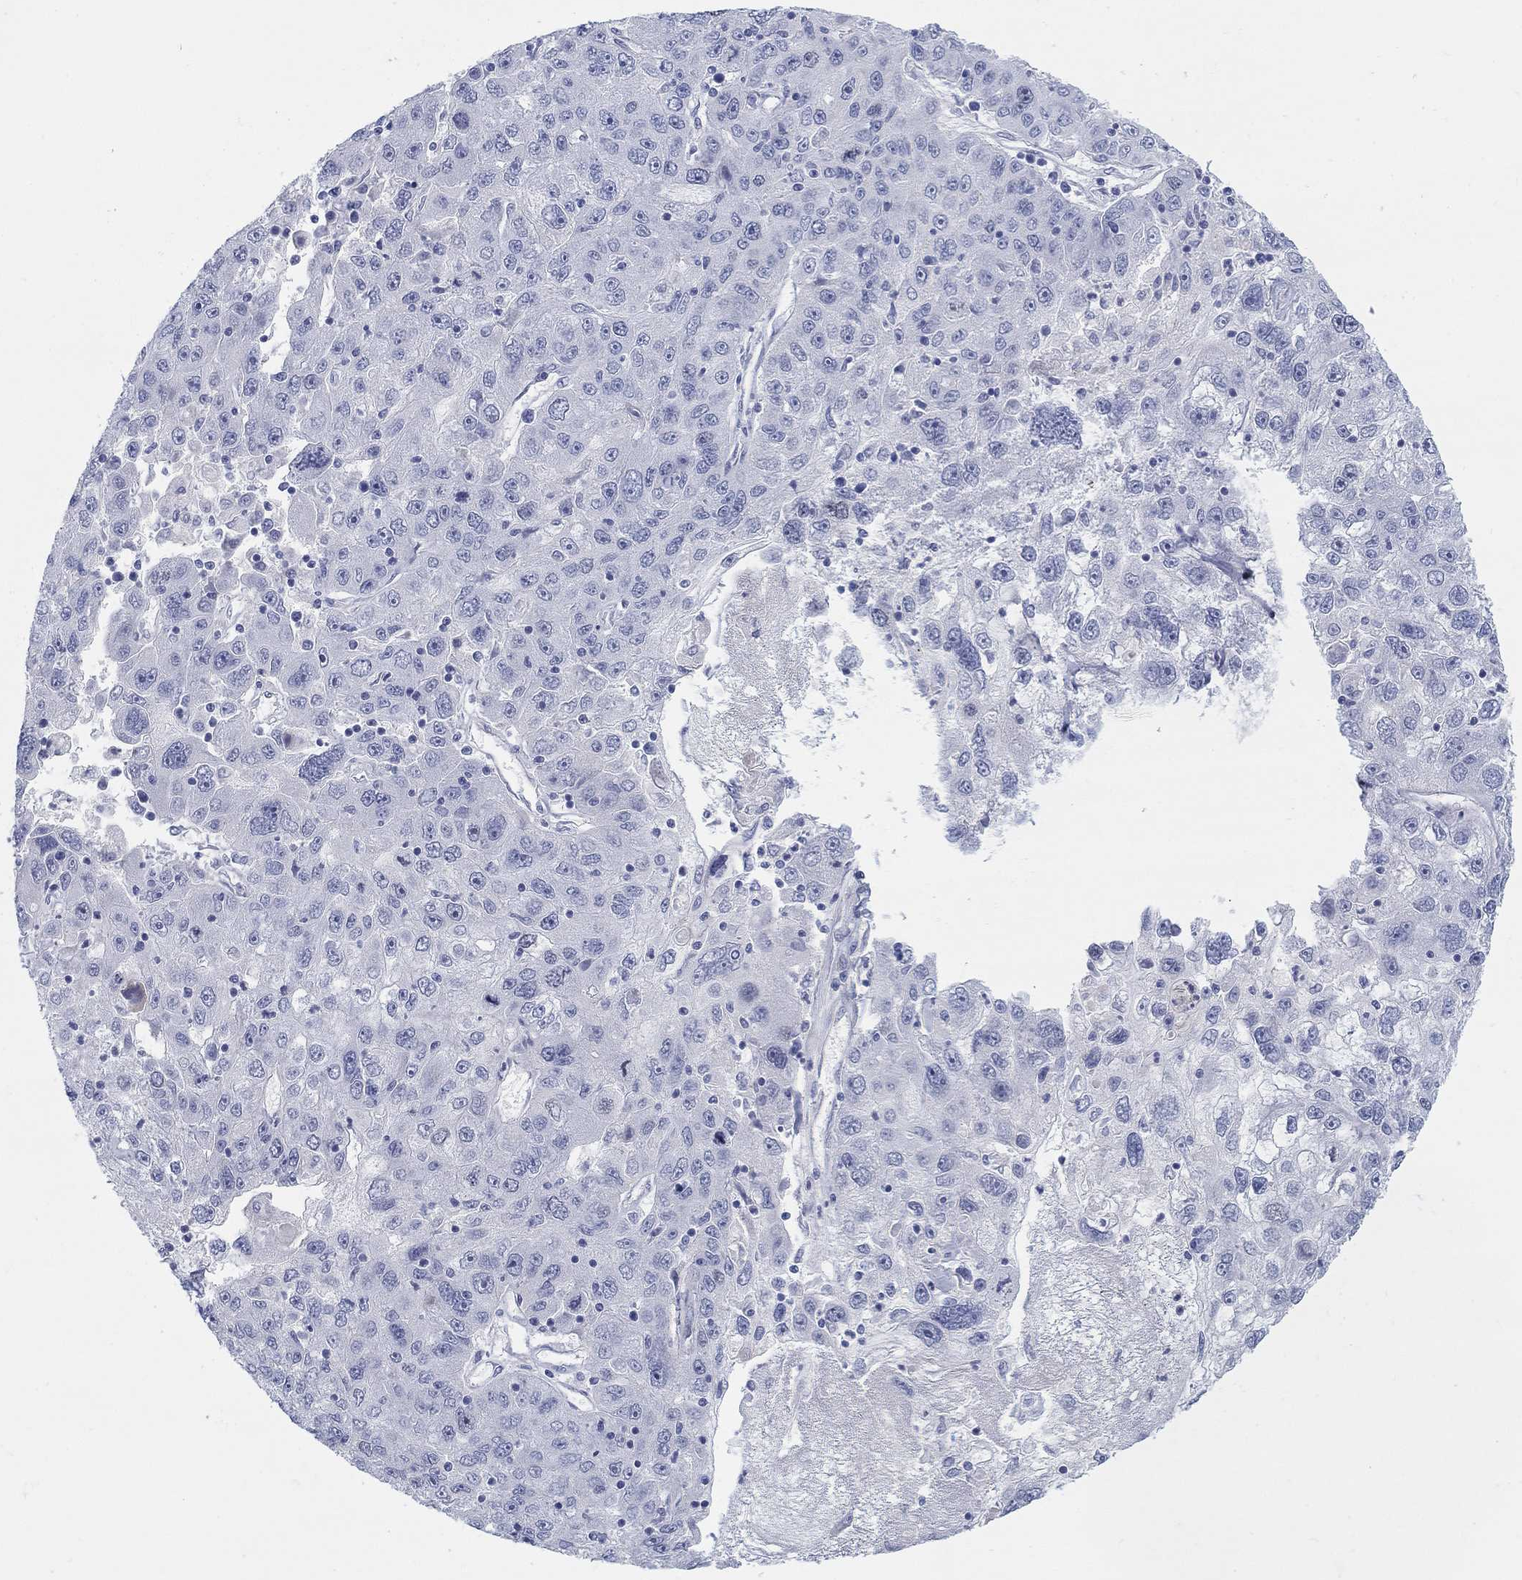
{"staining": {"intensity": "negative", "quantity": "none", "location": "none"}, "tissue": "stomach cancer", "cell_type": "Tumor cells", "image_type": "cancer", "snomed": [{"axis": "morphology", "description": "Adenocarcinoma, NOS"}, {"axis": "topography", "description": "Stomach"}], "caption": "IHC histopathology image of neoplastic tissue: human adenocarcinoma (stomach) stained with DAB demonstrates no significant protein staining in tumor cells.", "gene": "HEATR4", "patient": {"sex": "male", "age": 56}}